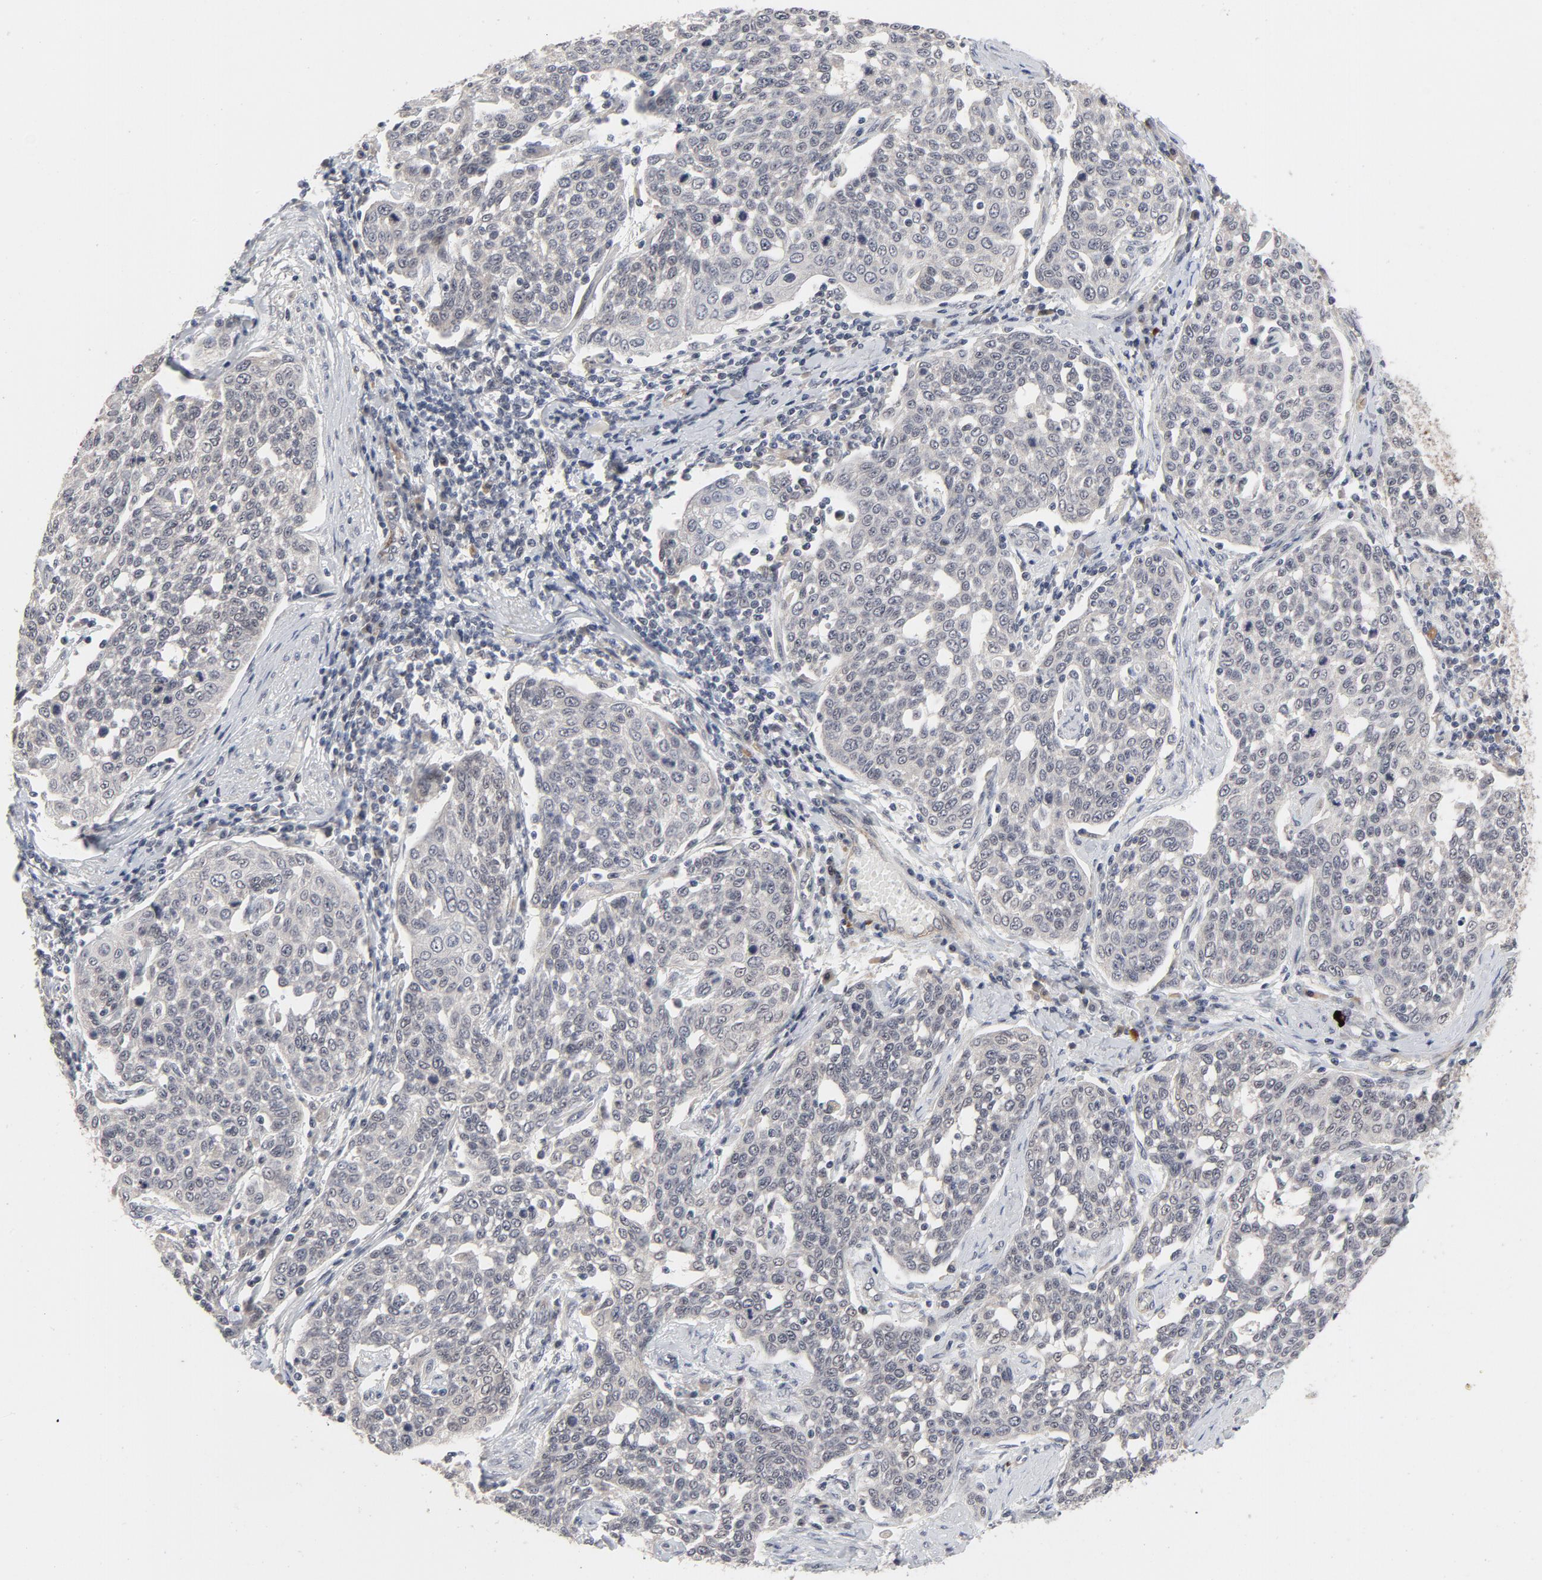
{"staining": {"intensity": "weak", "quantity": "25%-75%", "location": "nuclear"}, "tissue": "cervical cancer", "cell_type": "Tumor cells", "image_type": "cancer", "snomed": [{"axis": "morphology", "description": "Squamous cell carcinoma, NOS"}, {"axis": "topography", "description": "Cervix"}], "caption": "Protein expression by IHC demonstrates weak nuclear positivity in about 25%-75% of tumor cells in cervical squamous cell carcinoma.", "gene": "ZKSCAN8", "patient": {"sex": "female", "age": 34}}